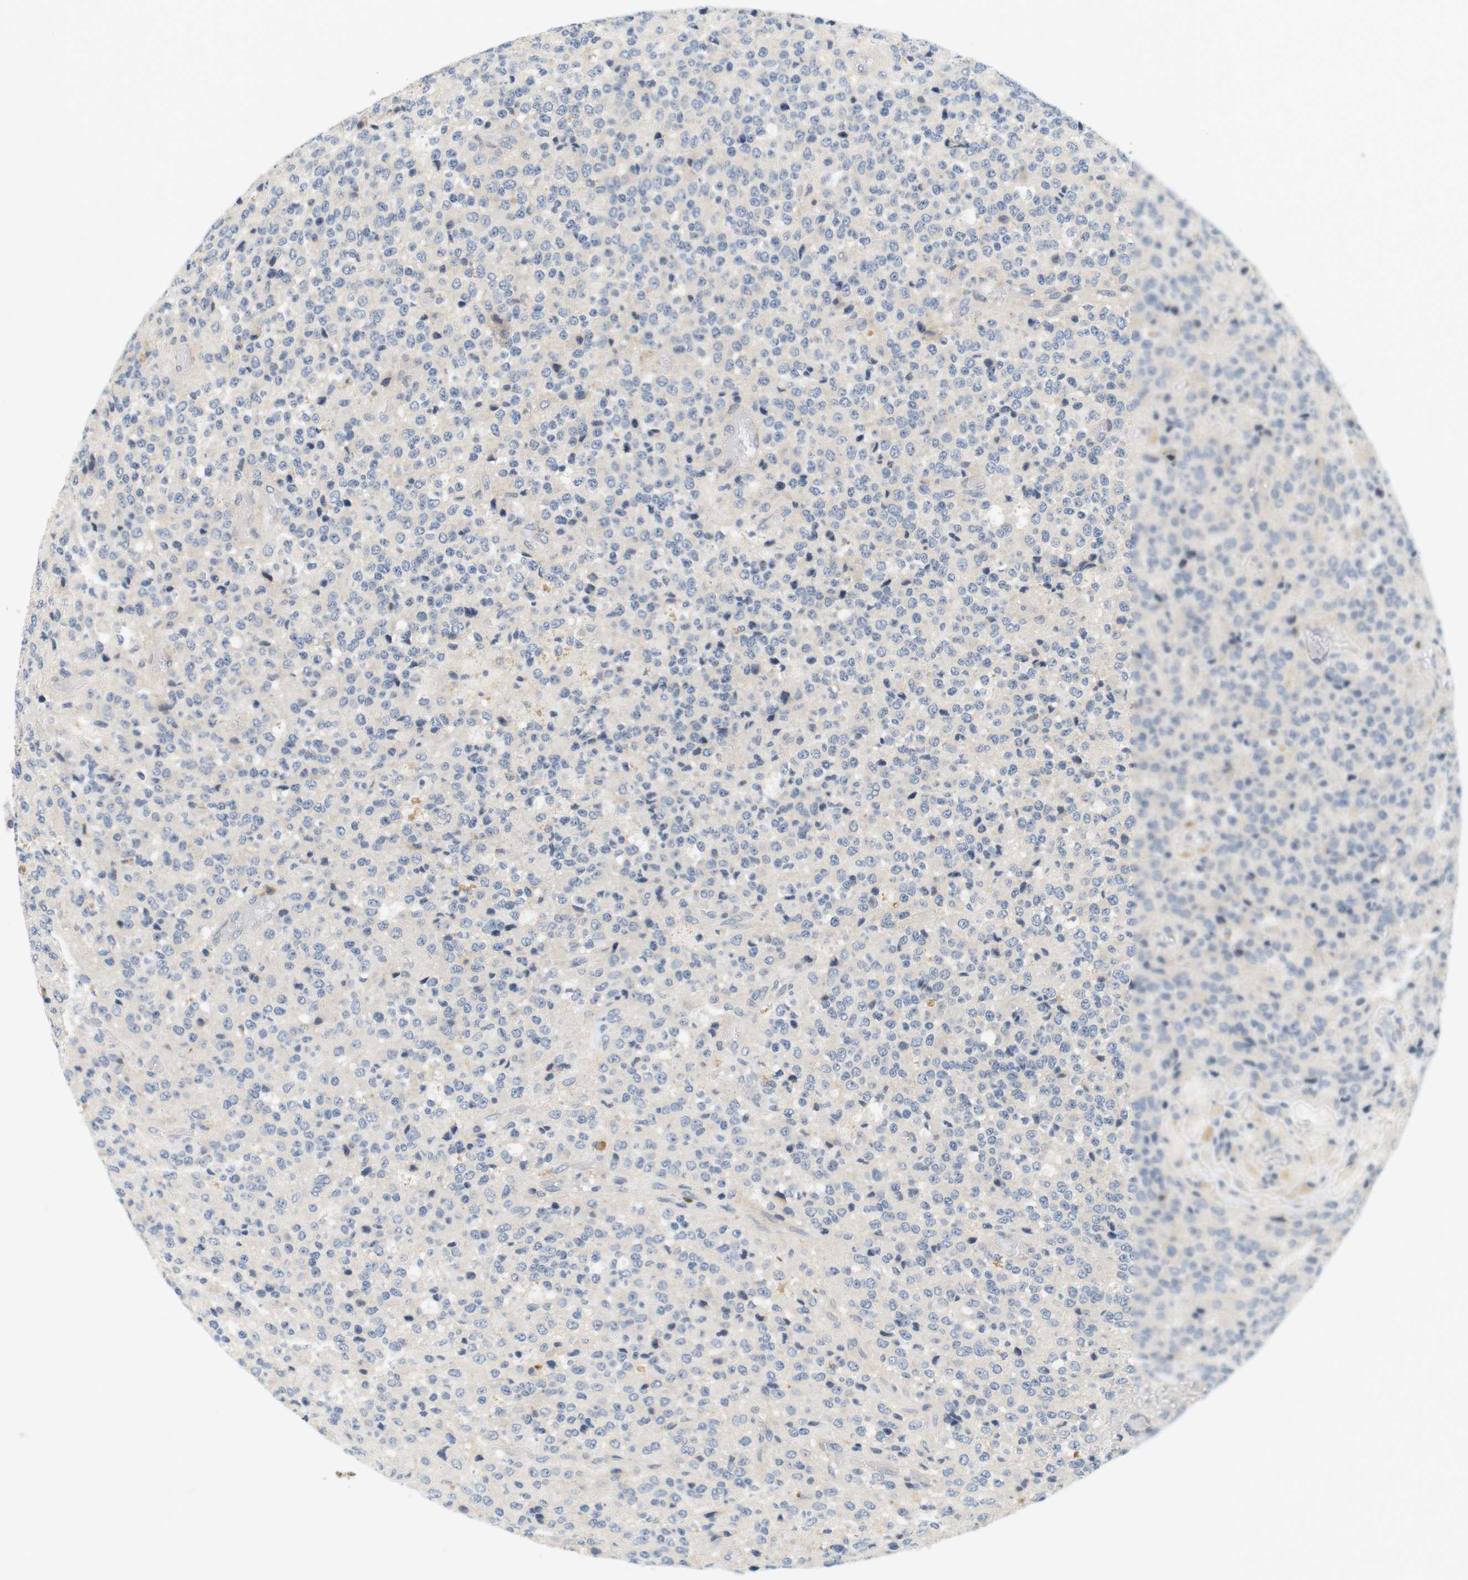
{"staining": {"intensity": "negative", "quantity": "none", "location": "none"}, "tissue": "glioma", "cell_type": "Tumor cells", "image_type": "cancer", "snomed": [{"axis": "morphology", "description": "Glioma, malignant, High grade"}, {"axis": "topography", "description": "pancreas cauda"}], "caption": "Malignant glioma (high-grade) was stained to show a protein in brown. There is no significant positivity in tumor cells.", "gene": "EVA1C", "patient": {"sex": "male", "age": 60}}